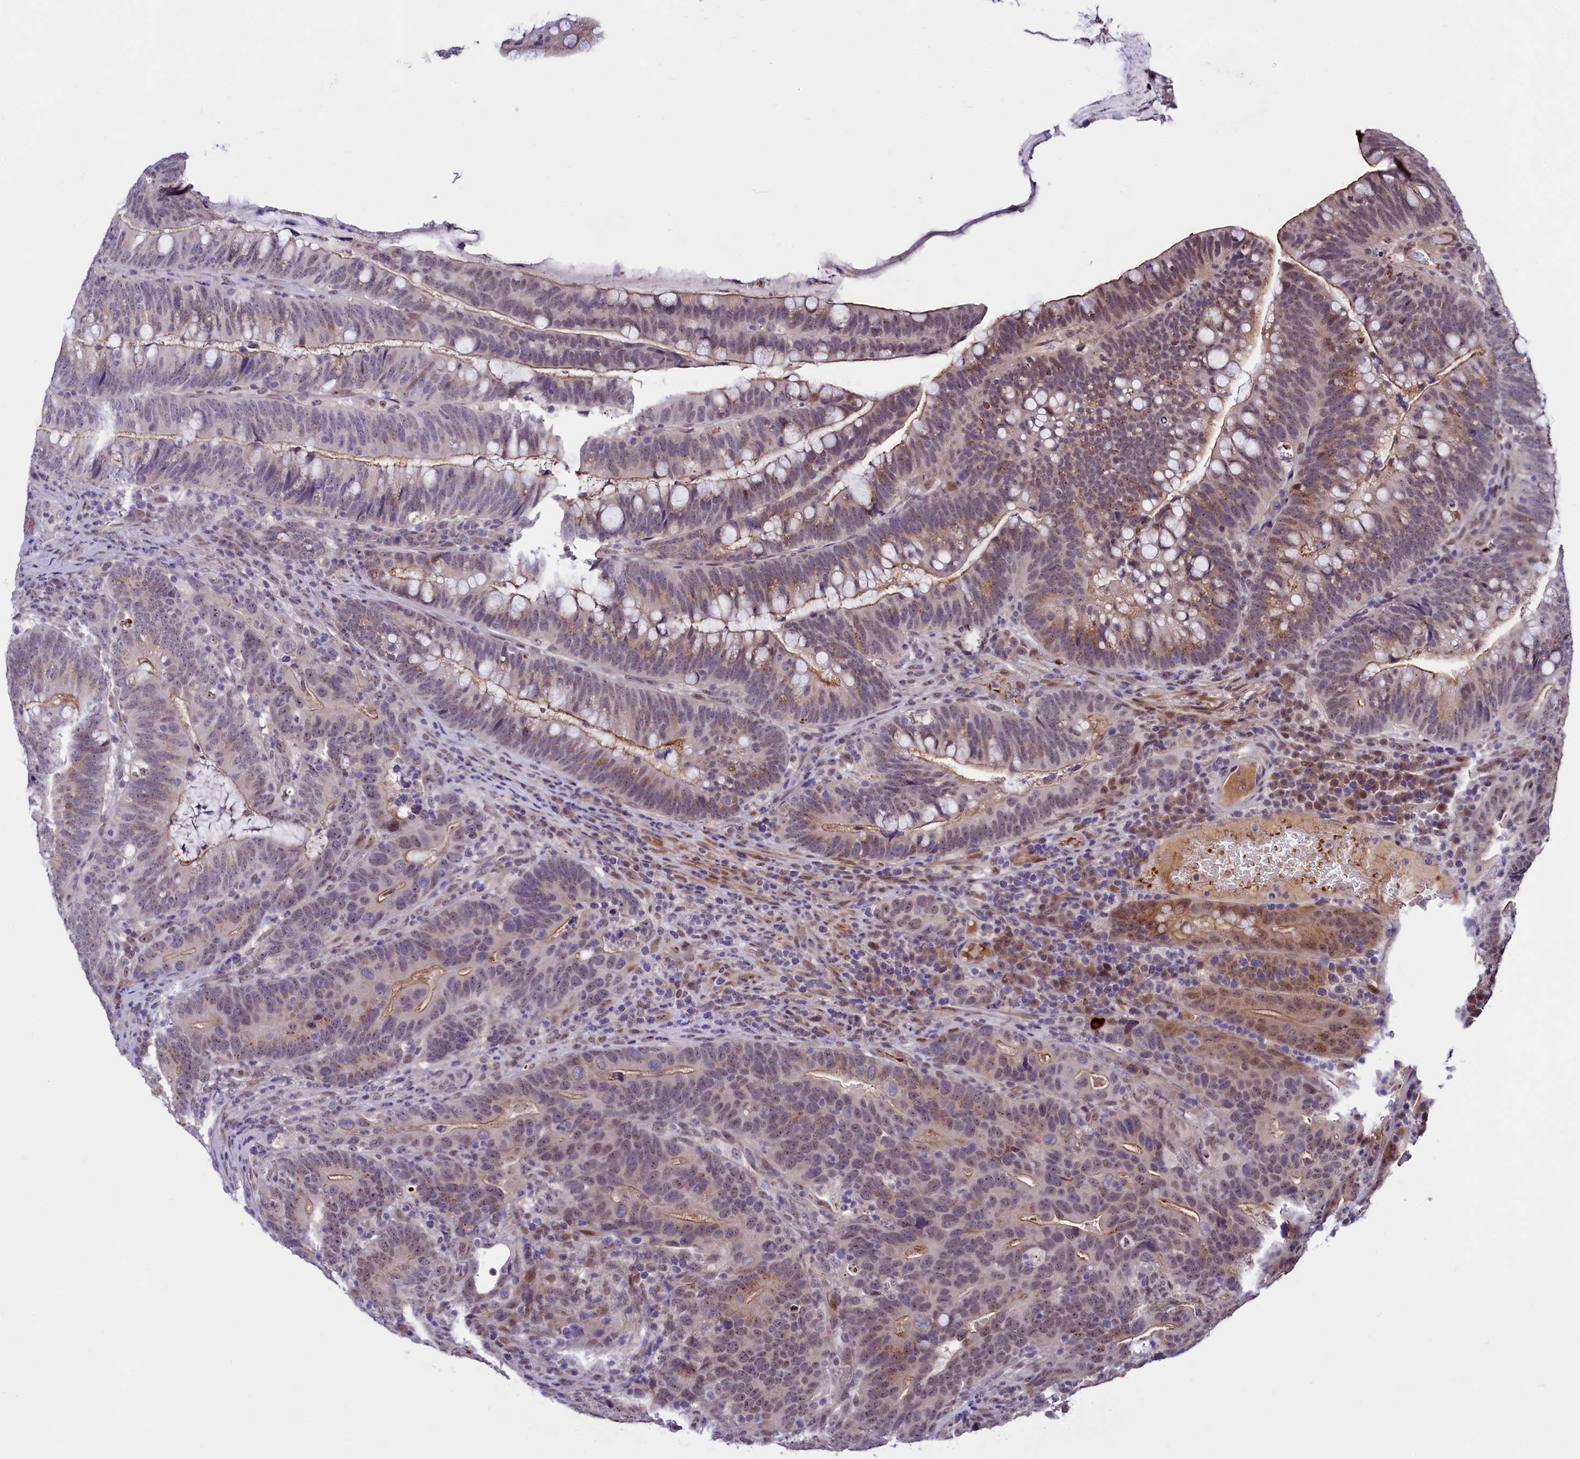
{"staining": {"intensity": "moderate", "quantity": "25%-75%", "location": "cytoplasmic/membranous,nuclear"}, "tissue": "colorectal cancer", "cell_type": "Tumor cells", "image_type": "cancer", "snomed": [{"axis": "morphology", "description": "Adenocarcinoma, NOS"}, {"axis": "topography", "description": "Colon"}], "caption": "There is medium levels of moderate cytoplasmic/membranous and nuclear staining in tumor cells of colorectal cancer (adenocarcinoma), as demonstrated by immunohistochemical staining (brown color).", "gene": "LEUTX", "patient": {"sex": "female", "age": 66}}